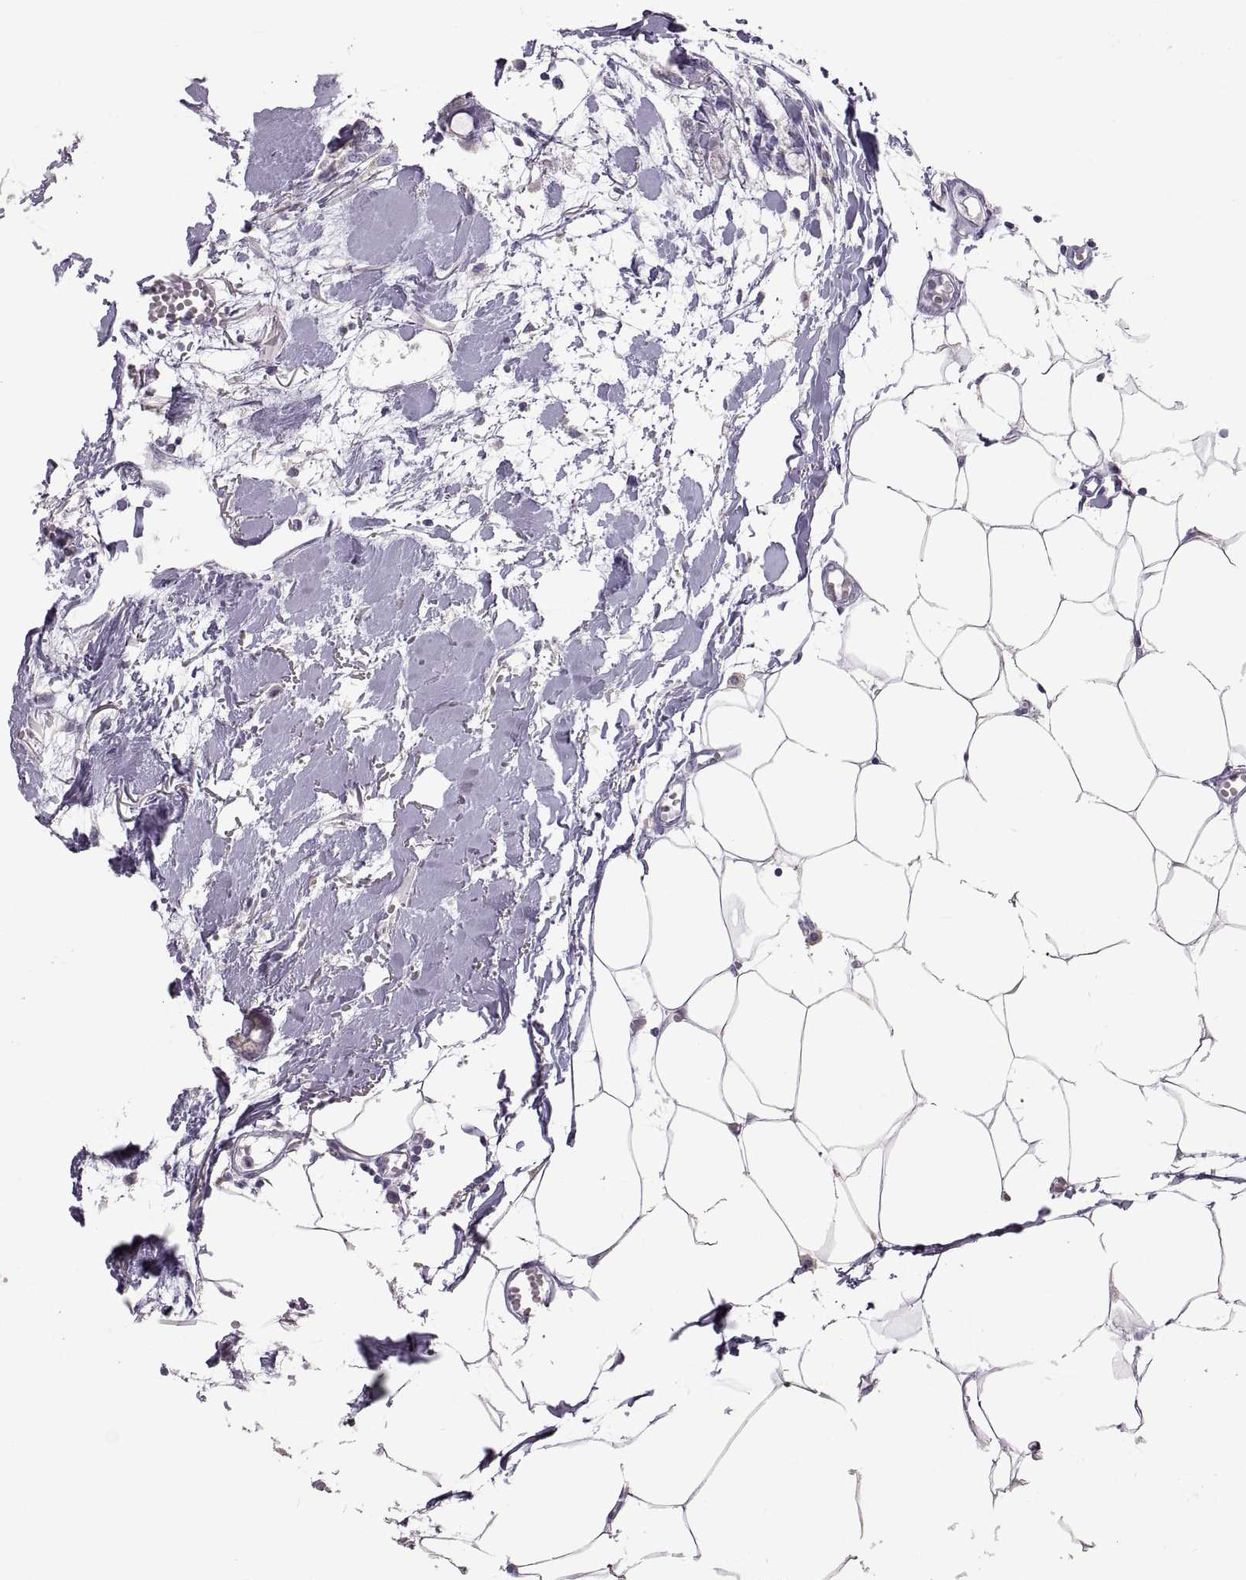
{"staining": {"intensity": "negative", "quantity": "none", "location": "none"}, "tissue": "breast cancer", "cell_type": "Tumor cells", "image_type": "cancer", "snomed": [{"axis": "morphology", "description": "Duct carcinoma"}, {"axis": "topography", "description": "Breast"}], "caption": "There is no significant staining in tumor cells of breast cancer. (DAB IHC with hematoxylin counter stain).", "gene": "WBP2NL", "patient": {"sex": "female", "age": 85}}